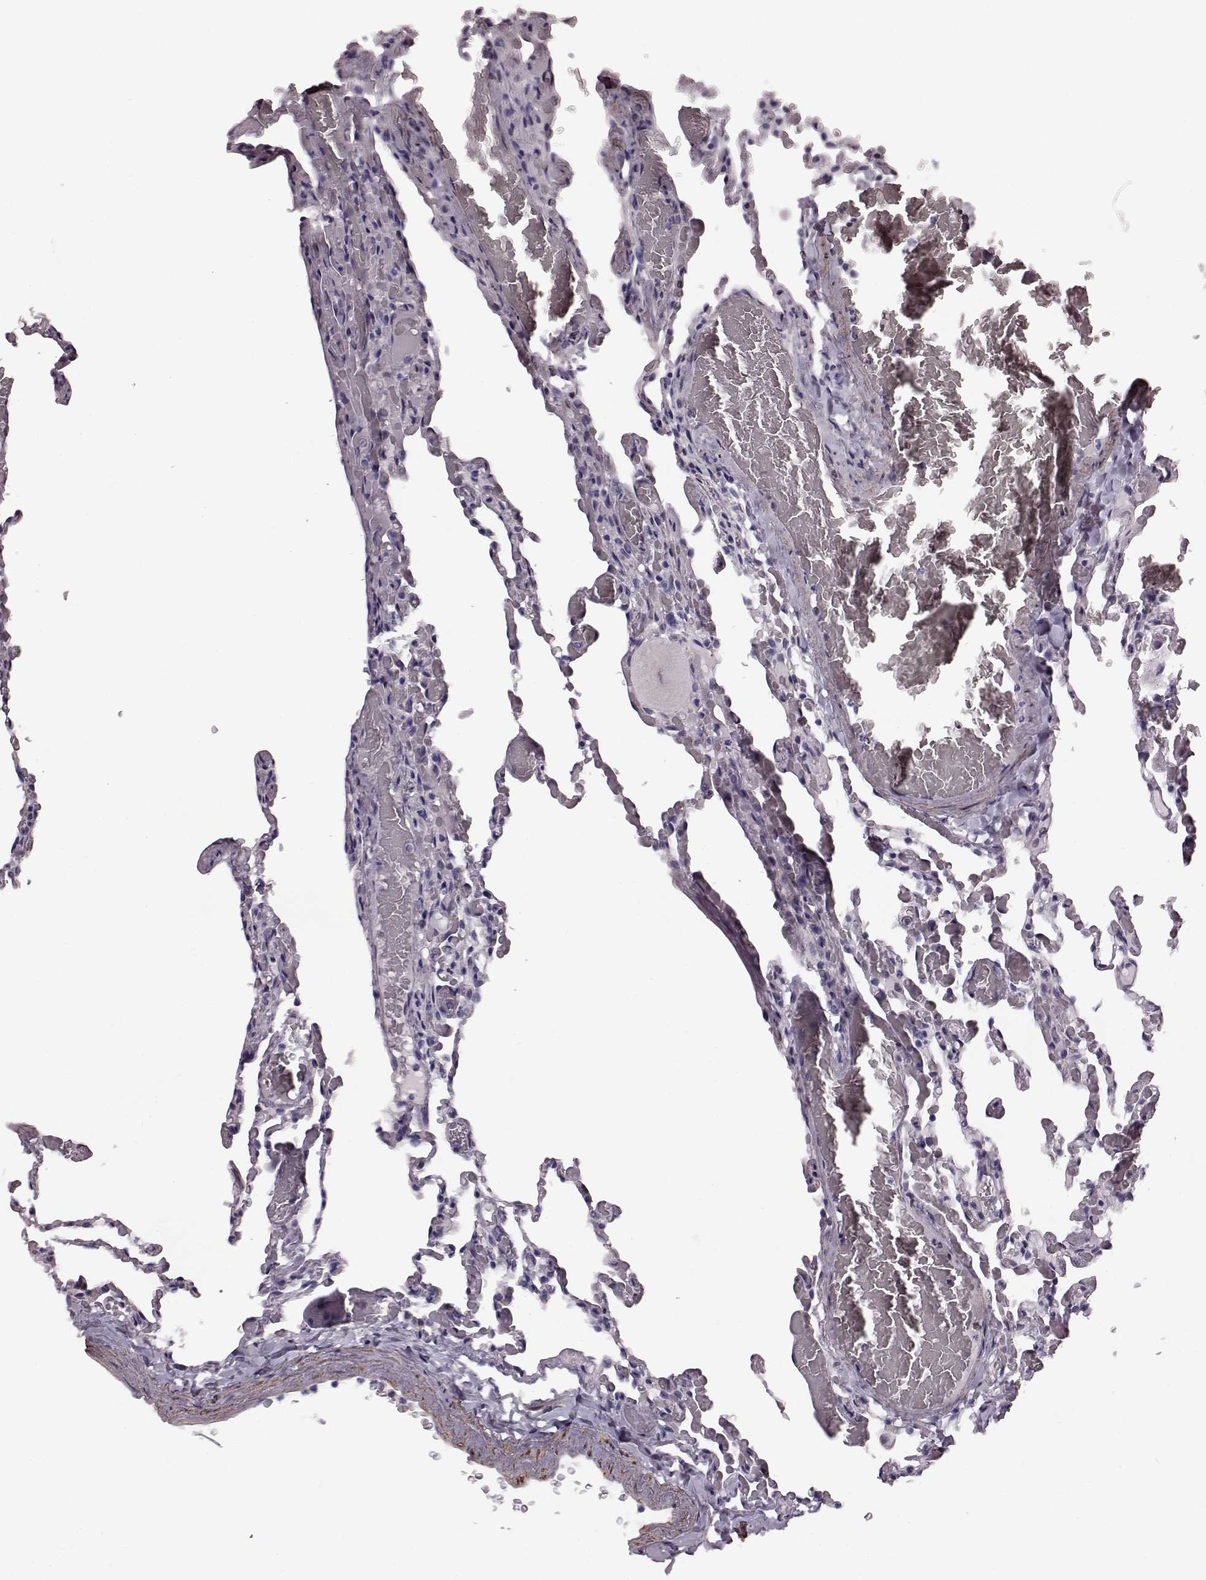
{"staining": {"intensity": "negative", "quantity": "none", "location": "none"}, "tissue": "lung", "cell_type": "Alveolar cells", "image_type": "normal", "snomed": [{"axis": "morphology", "description": "Normal tissue, NOS"}, {"axis": "topography", "description": "Lung"}], "caption": "This is an immunohistochemistry image of unremarkable lung. There is no positivity in alveolar cells.", "gene": "SLCO3A1", "patient": {"sex": "female", "age": 43}}